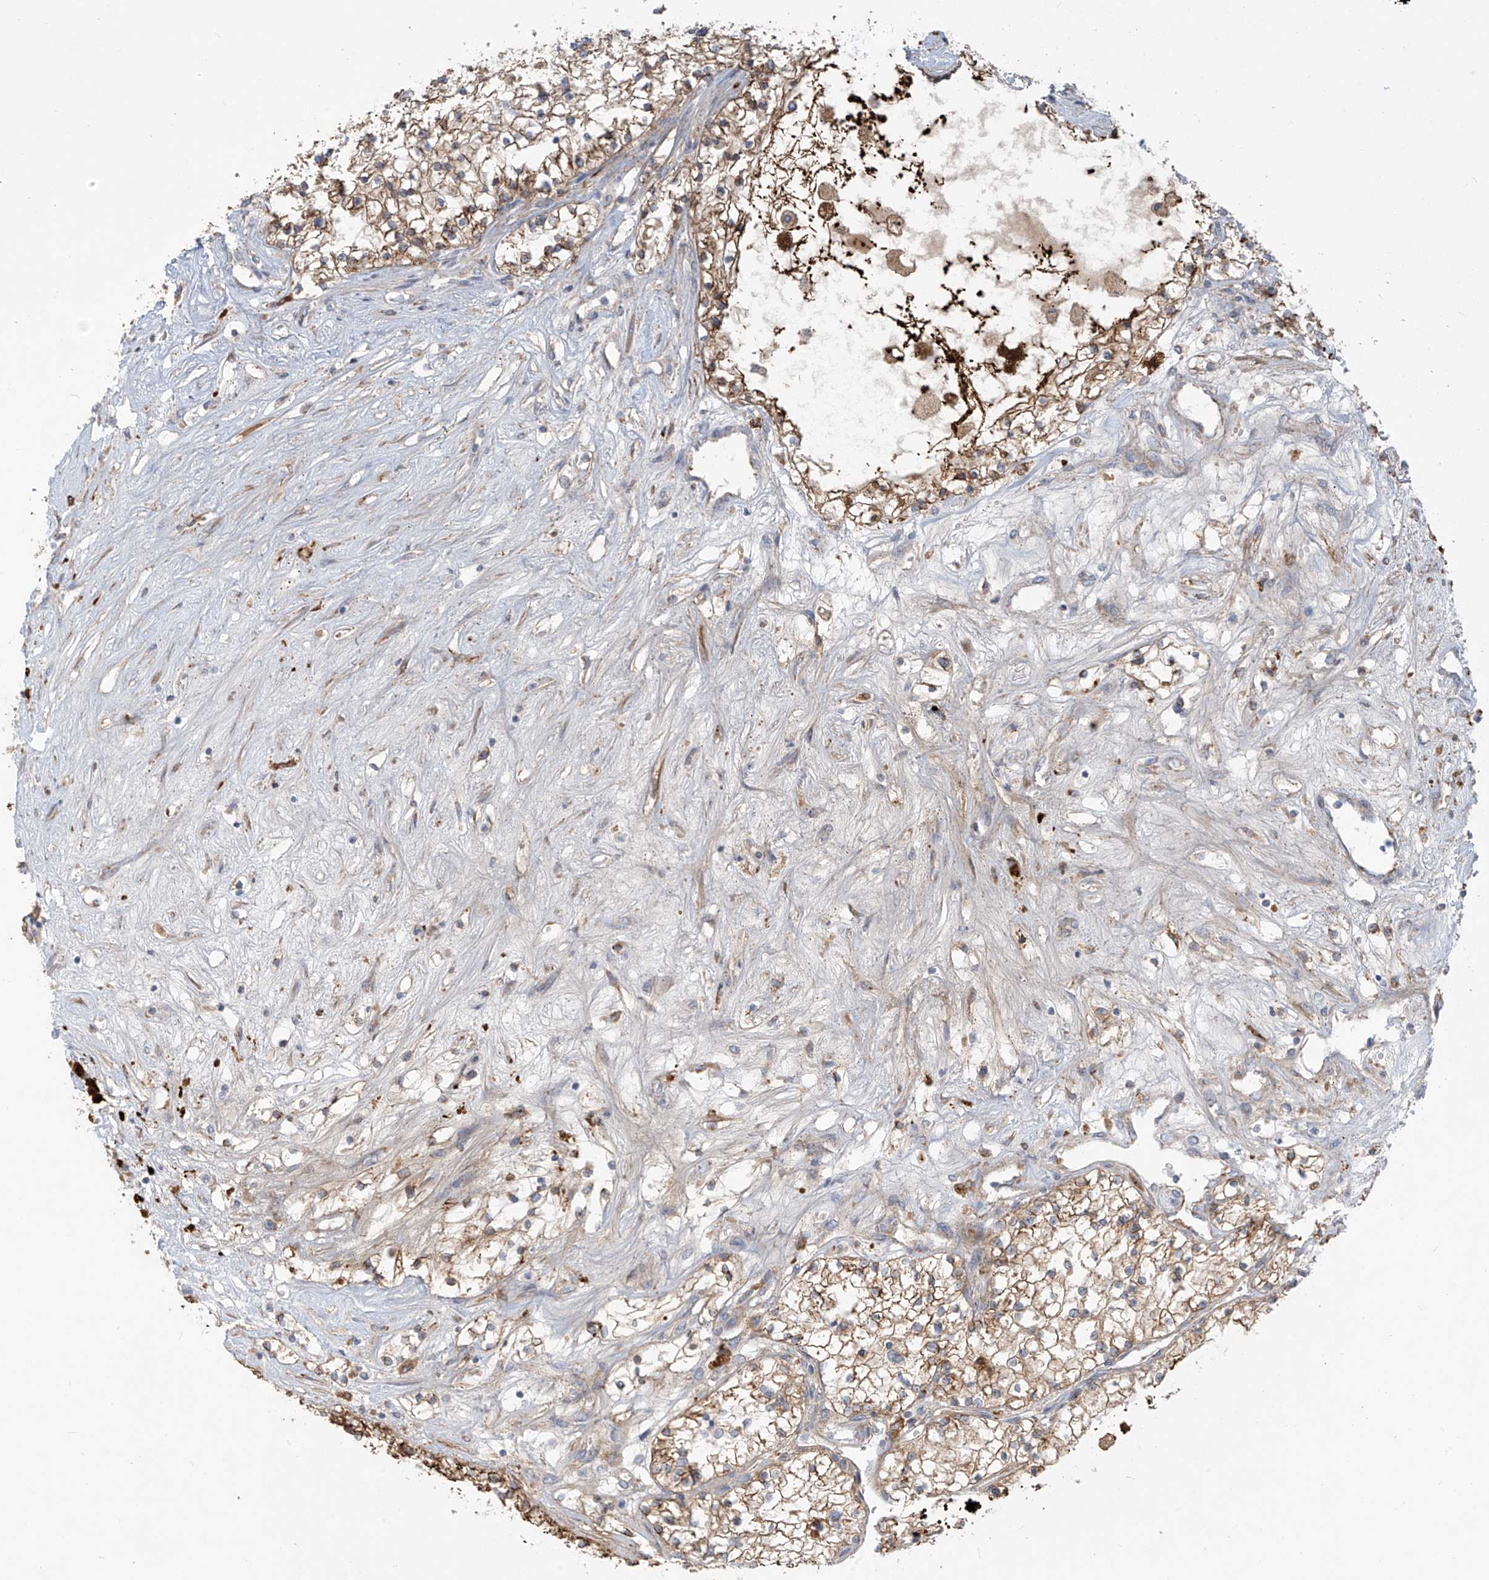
{"staining": {"intensity": "moderate", "quantity": ">75%", "location": "cytoplasmic/membranous"}, "tissue": "renal cancer", "cell_type": "Tumor cells", "image_type": "cancer", "snomed": [{"axis": "morphology", "description": "Normal tissue, NOS"}, {"axis": "morphology", "description": "Adenocarcinoma, NOS"}, {"axis": "topography", "description": "Kidney"}], "caption": "Immunohistochemistry (IHC) (DAB (3,3'-diaminobenzidine)) staining of human renal cancer reveals moderate cytoplasmic/membranous protein staining in about >75% of tumor cells.", "gene": "LZTS3", "patient": {"sex": "male", "age": 68}}